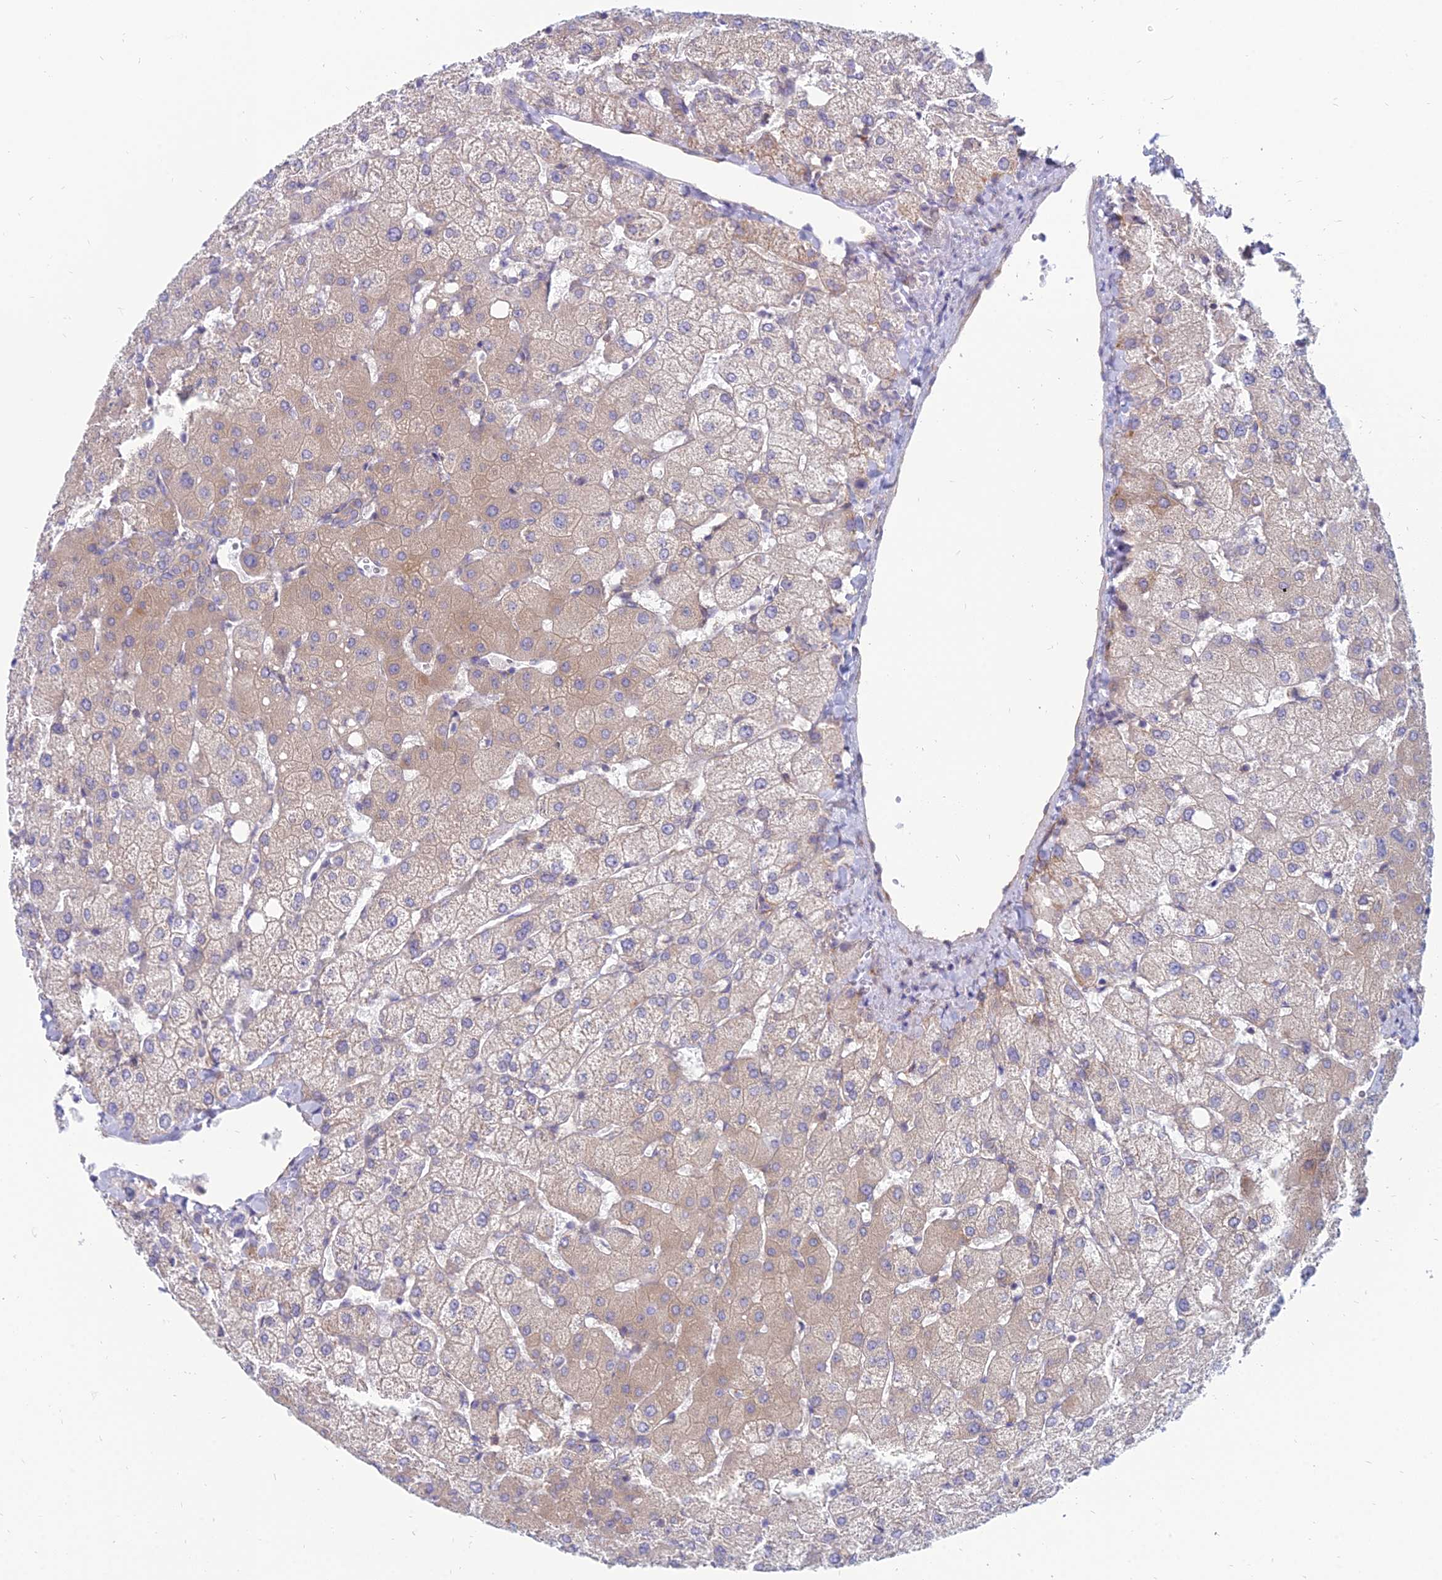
{"staining": {"intensity": "weak", "quantity": ">75%", "location": "cytoplasmic/membranous"}, "tissue": "liver", "cell_type": "Cholangiocytes", "image_type": "normal", "snomed": [{"axis": "morphology", "description": "Normal tissue, NOS"}, {"axis": "topography", "description": "Liver"}], "caption": "The image shows staining of unremarkable liver, revealing weak cytoplasmic/membranous protein positivity (brown color) within cholangiocytes. (DAB (3,3'-diaminobenzidine) IHC with brightfield microscopy, high magnification).", "gene": "TXLNA", "patient": {"sex": "female", "age": 54}}